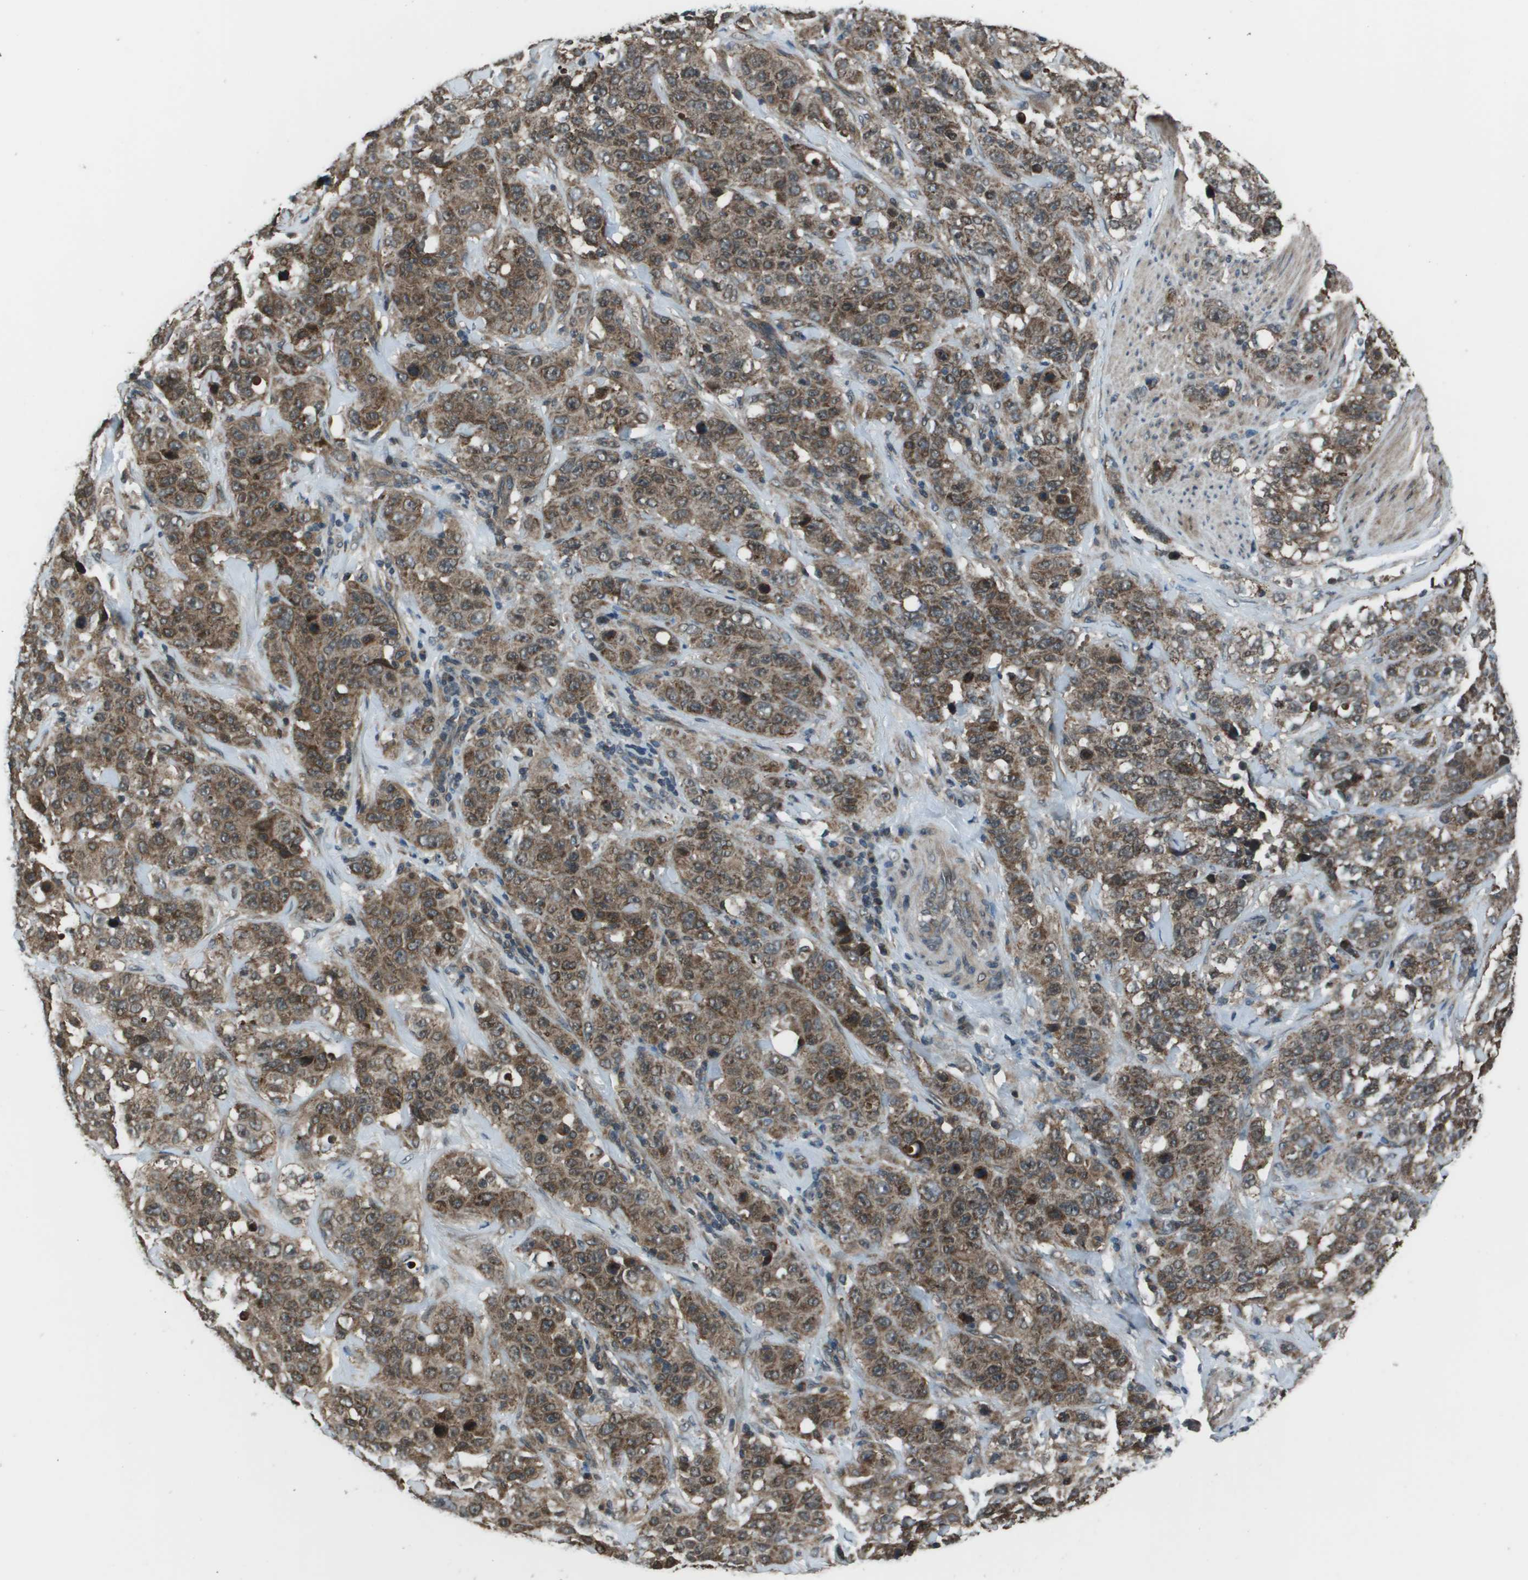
{"staining": {"intensity": "moderate", "quantity": ">75%", "location": "cytoplasmic/membranous"}, "tissue": "stomach cancer", "cell_type": "Tumor cells", "image_type": "cancer", "snomed": [{"axis": "morphology", "description": "Adenocarcinoma, NOS"}, {"axis": "topography", "description": "Stomach"}], "caption": "This photomicrograph displays adenocarcinoma (stomach) stained with IHC to label a protein in brown. The cytoplasmic/membranous of tumor cells show moderate positivity for the protein. Nuclei are counter-stained blue.", "gene": "PPFIA1", "patient": {"sex": "male", "age": 48}}